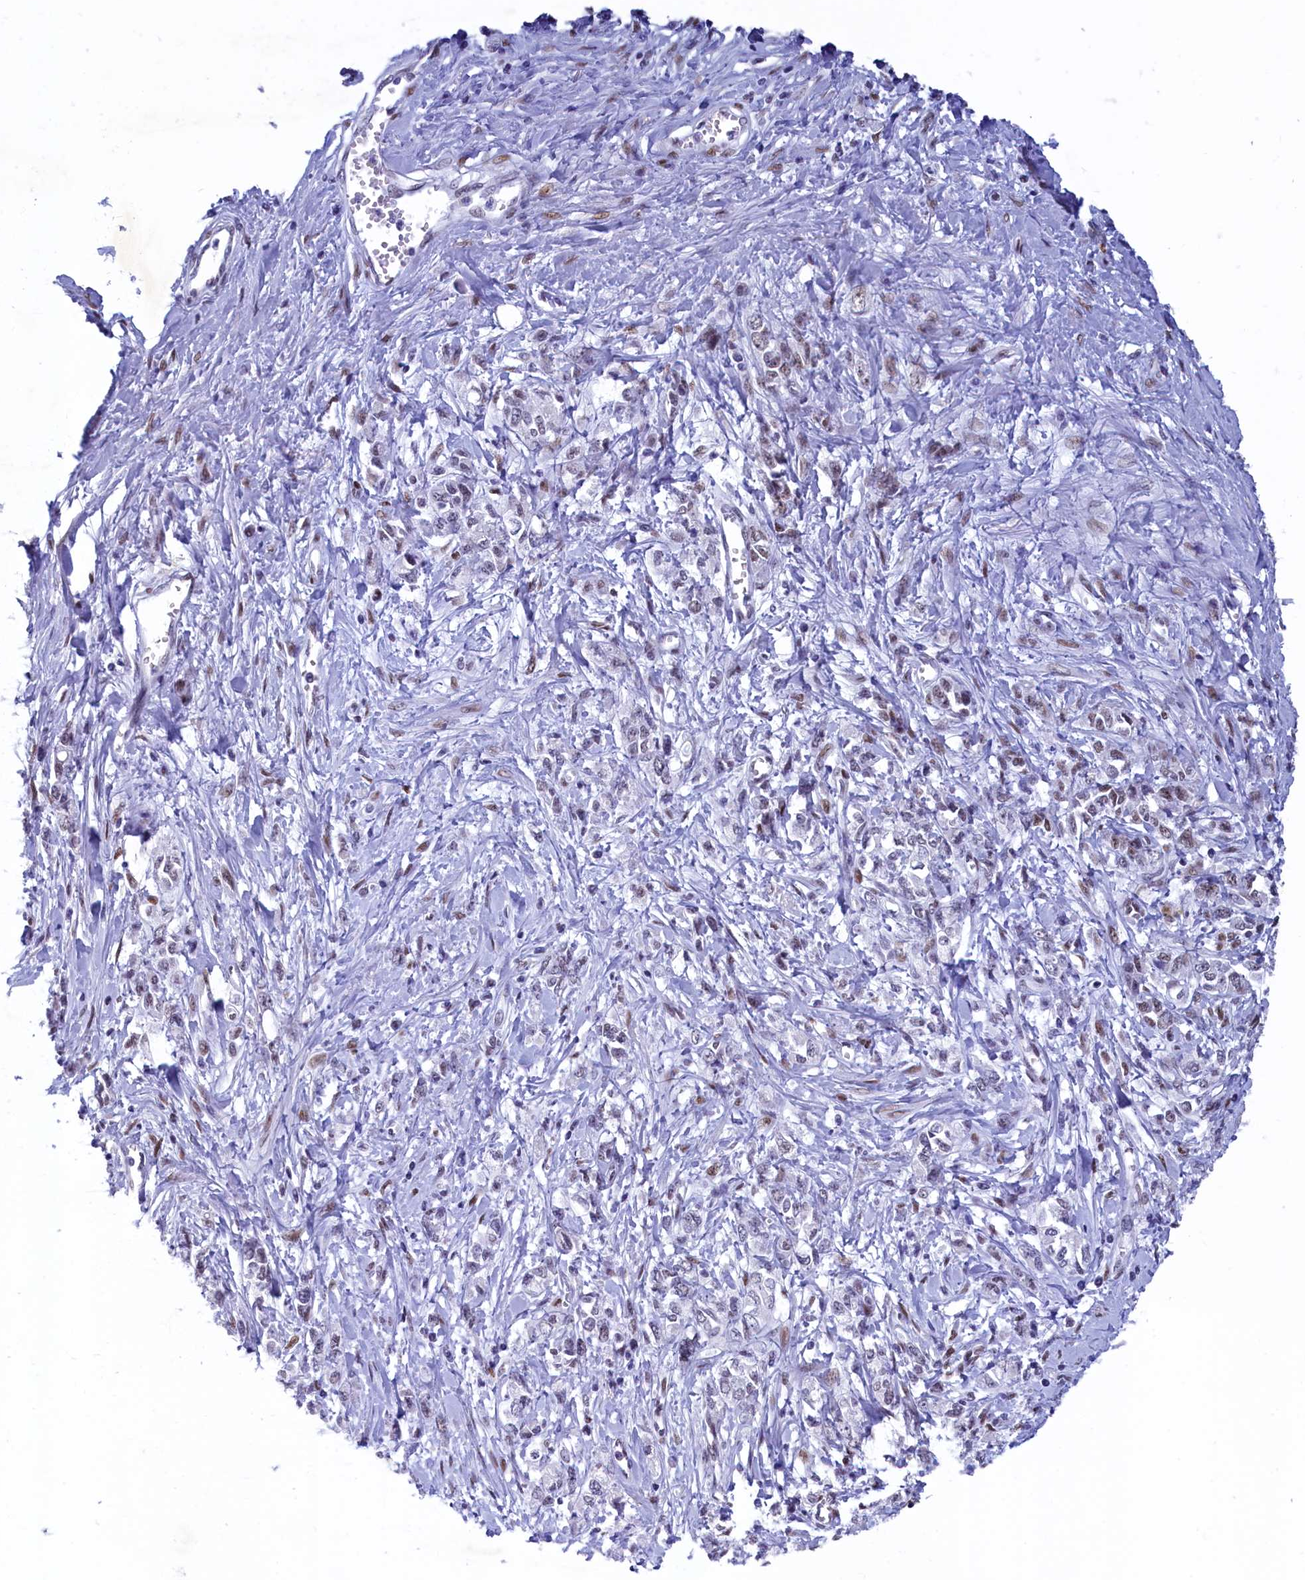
{"staining": {"intensity": "weak", "quantity": ">75%", "location": "nuclear"}, "tissue": "stomach cancer", "cell_type": "Tumor cells", "image_type": "cancer", "snomed": [{"axis": "morphology", "description": "Adenocarcinoma, NOS"}, {"axis": "topography", "description": "Stomach"}], "caption": "The micrograph shows a brown stain indicating the presence of a protein in the nuclear of tumor cells in stomach adenocarcinoma.", "gene": "SUGP2", "patient": {"sex": "female", "age": 76}}